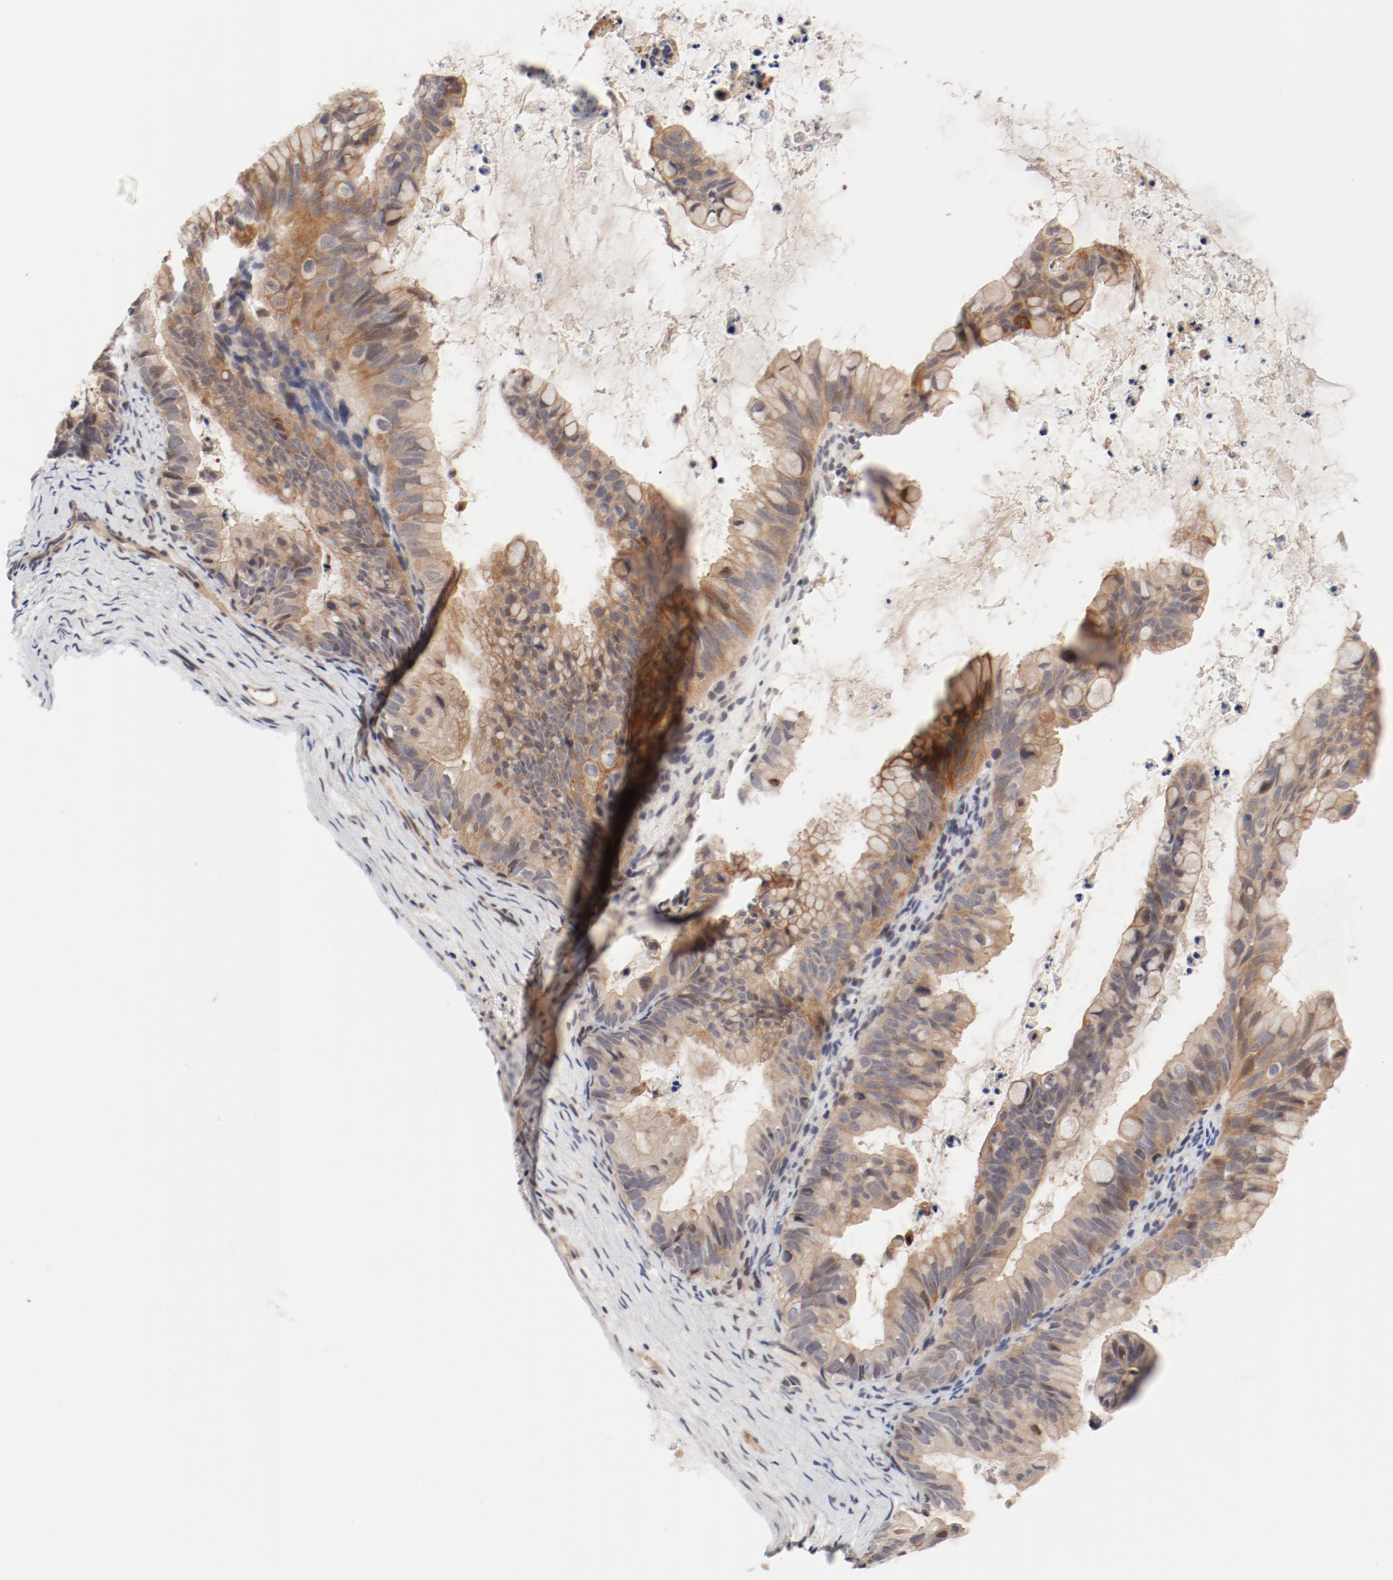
{"staining": {"intensity": "moderate", "quantity": "25%-75%", "location": "cytoplasmic/membranous"}, "tissue": "ovarian cancer", "cell_type": "Tumor cells", "image_type": "cancer", "snomed": [{"axis": "morphology", "description": "Cystadenocarcinoma, mucinous, NOS"}, {"axis": "topography", "description": "Ovary"}], "caption": "Human ovarian cancer stained with a brown dye shows moderate cytoplasmic/membranous positive staining in approximately 25%-75% of tumor cells.", "gene": "ZNF267", "patient": {"sex": "female", "age": 36}}